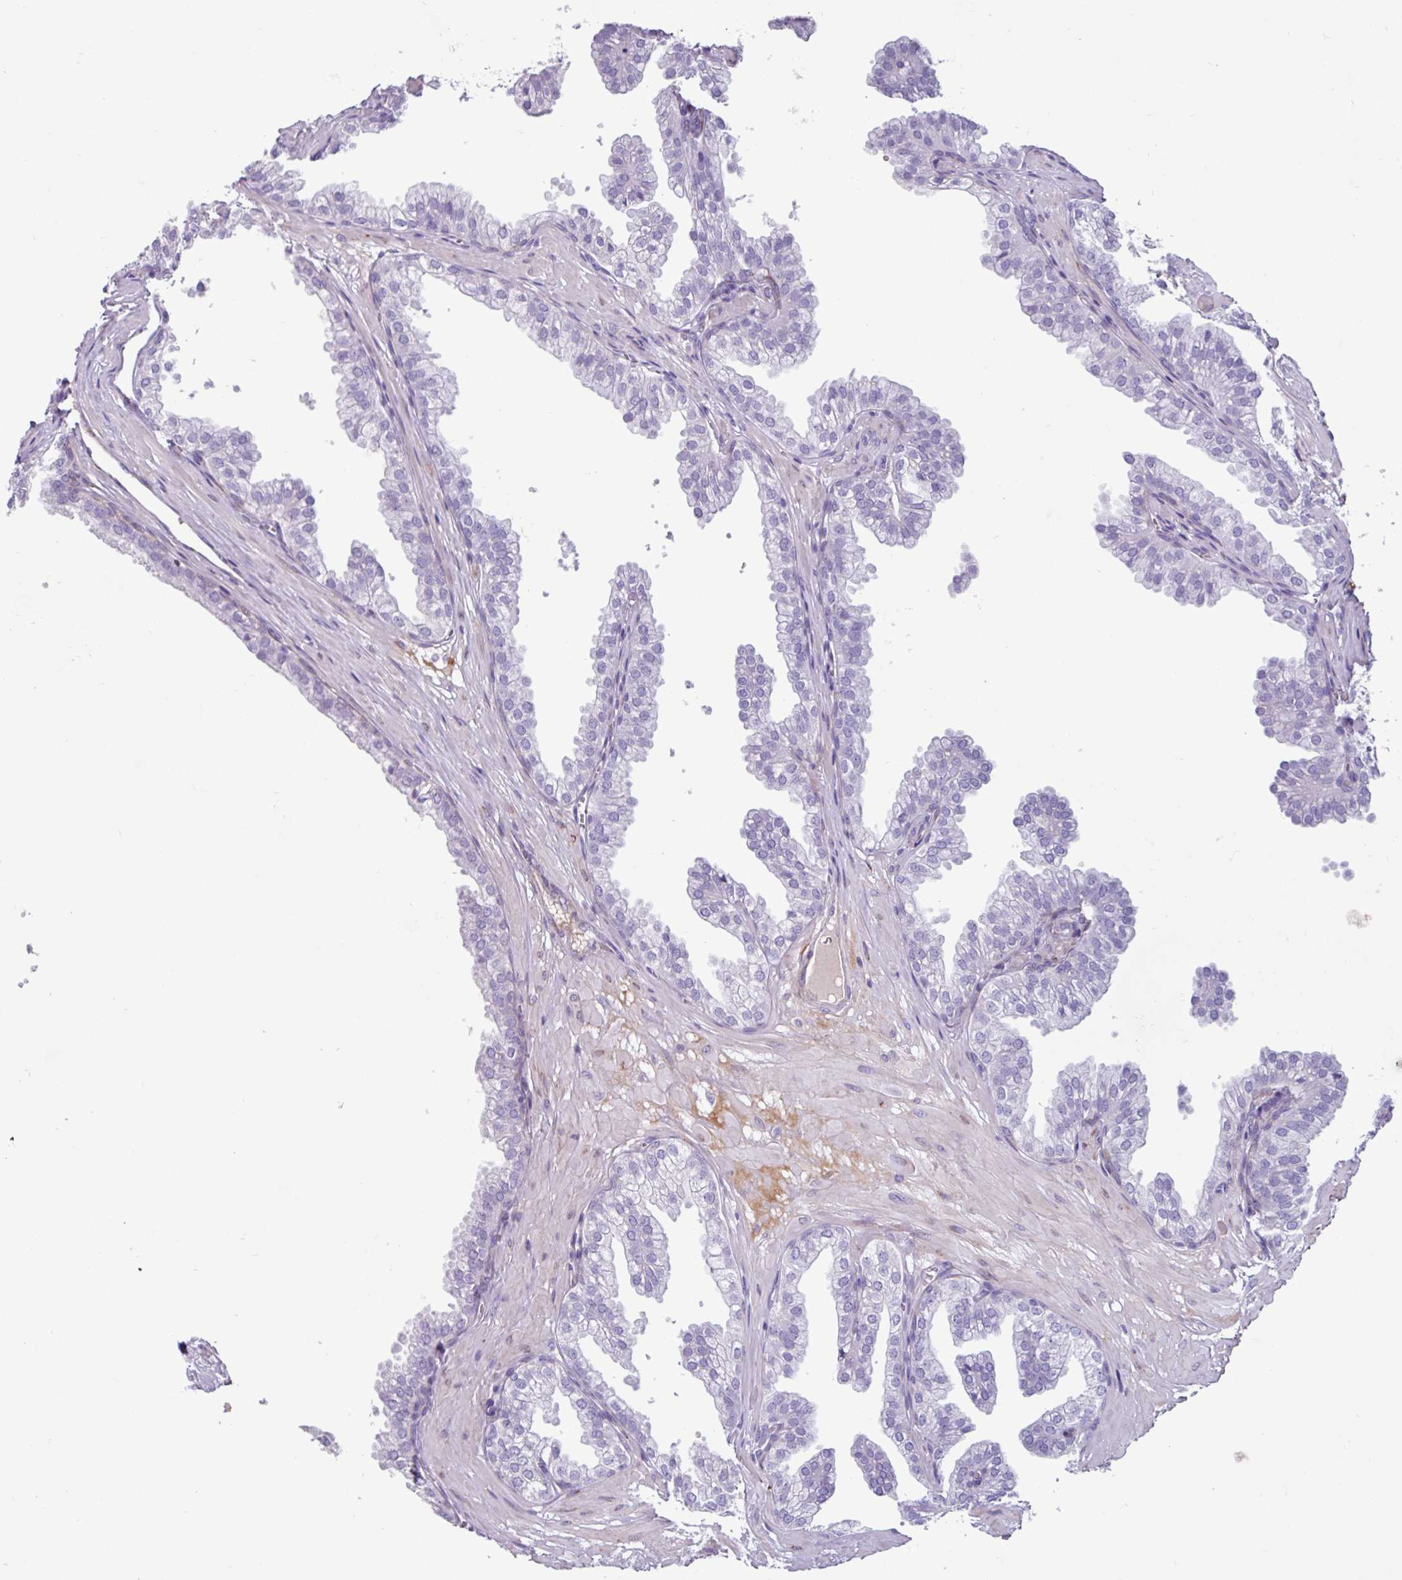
{"staining": {"intensity": "moderate", "quantity": "<25%", "location": "cytoplasmic/membranous"}, "tissue": "prostate", "cell_type": "Glandular cells", "image_type": "normal", "snomed": [{"axis": "morphology", "description": "Normal tissue, NOS"}, {"axis": "topography", "description": "Prostate"}, {"axis": "topography", "description": "Peripheral nerve tissue"}], "caption": "Immunohistochemistry (IHC) (DAB) staining of normal human prostate exhibits moderate cytoplasmic/membranous protein expression in about <25% of glandular cells.", "gene": "PPP1R35", "patient": {"sex": "male", "age": 55}}